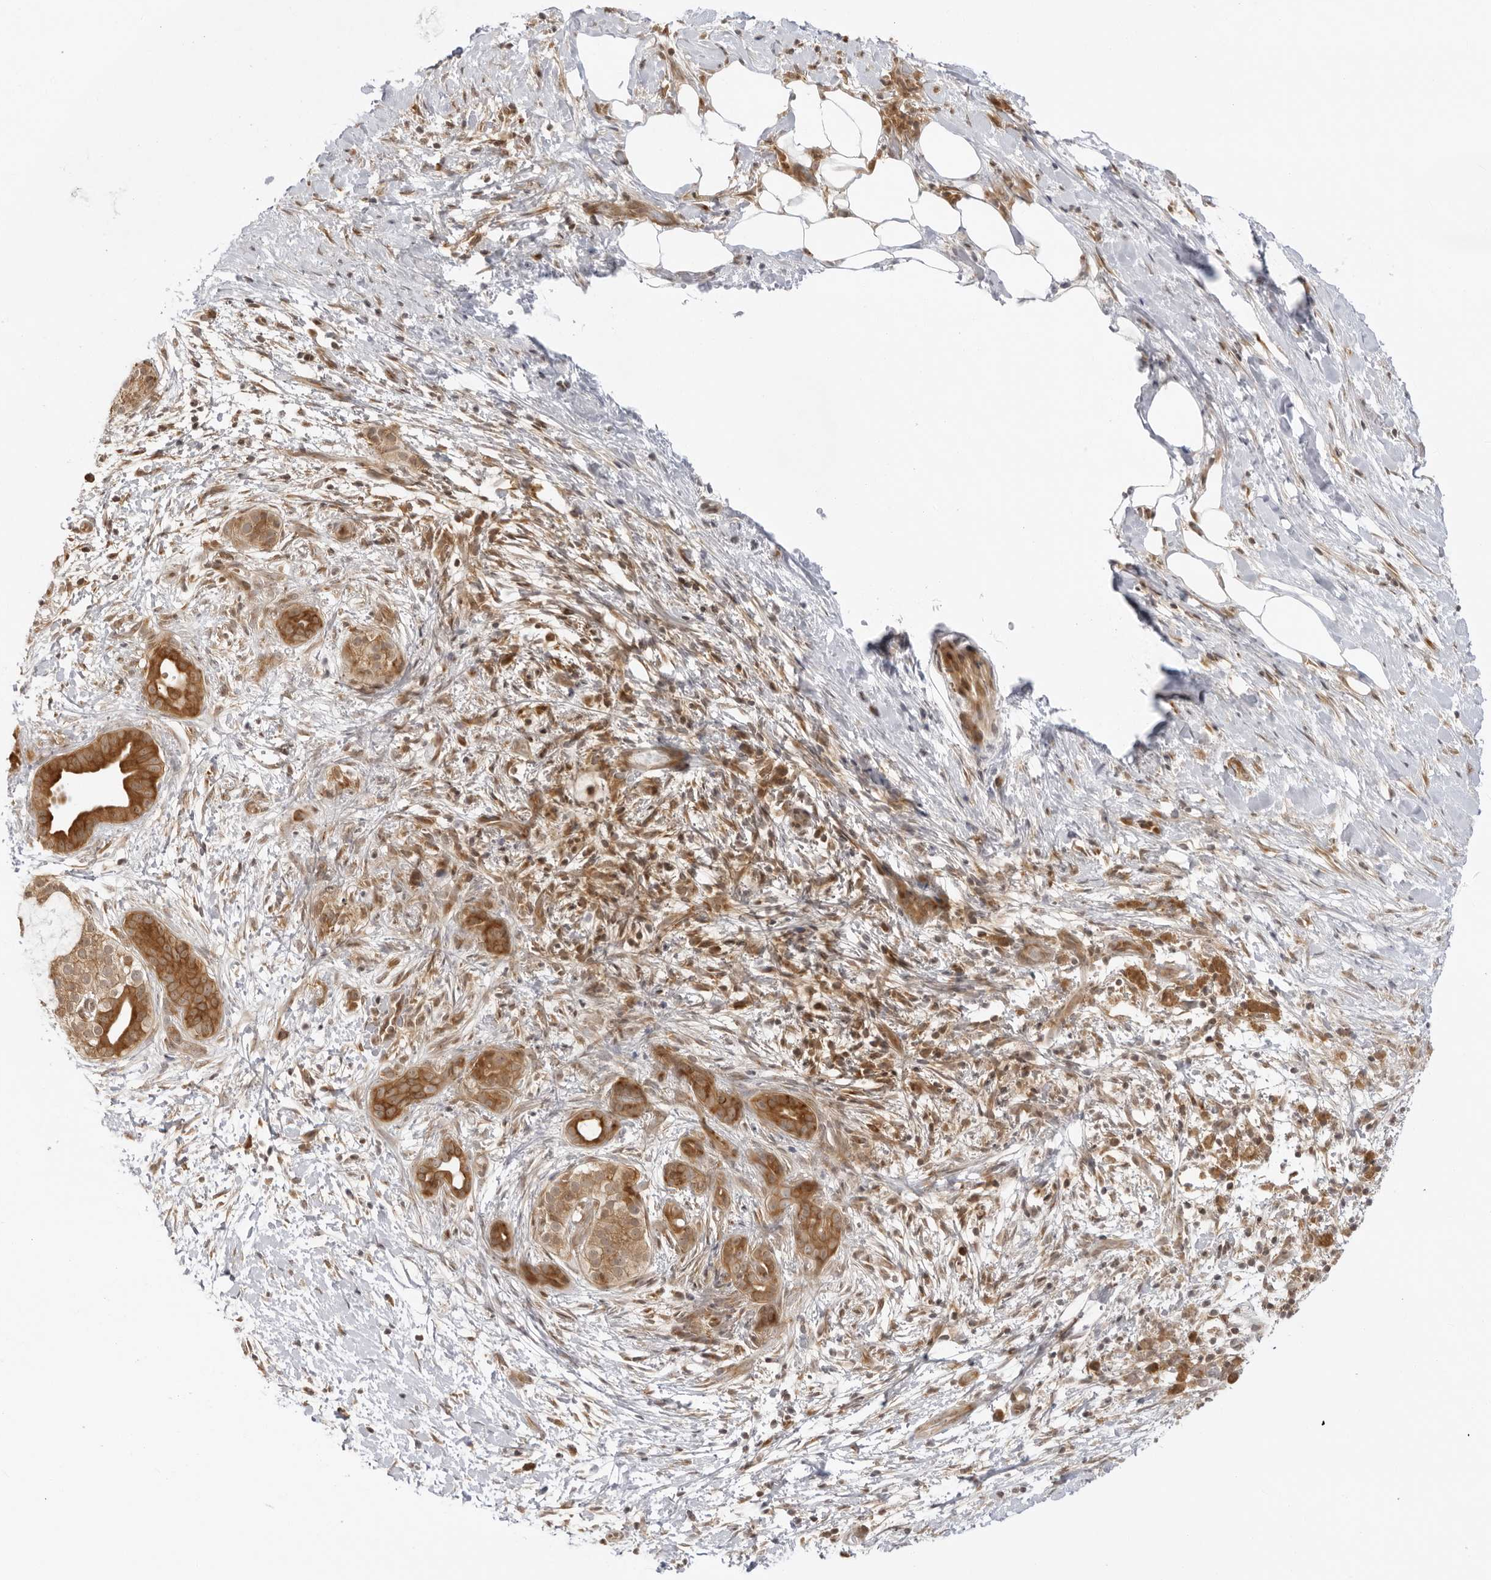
{"staining": {"intensity": "strong", "quantity": ">75%", "location": "cytoplasmic/membranous"}, "tissue": "pancreatic cancer", "cell_type": "Tumor cells", "image_type": "cancer", "snomed": [{"axis": "morphology", "description": "Adenocarcinoma, NOS"}, {"axis": "topography", "description": "Pancreas"}], "caption": "DAB immunohistochemical staining of adenocarcinoma (pancreatic) displays strong cytoplasmic/membranous protein positivity in approximately >75% of tumor cells. (brown staining indicates protein expression, while blue staining denotes nuclei).", "gene": "PRRC2C", "patient": {"sex": "male", "age": 58}}